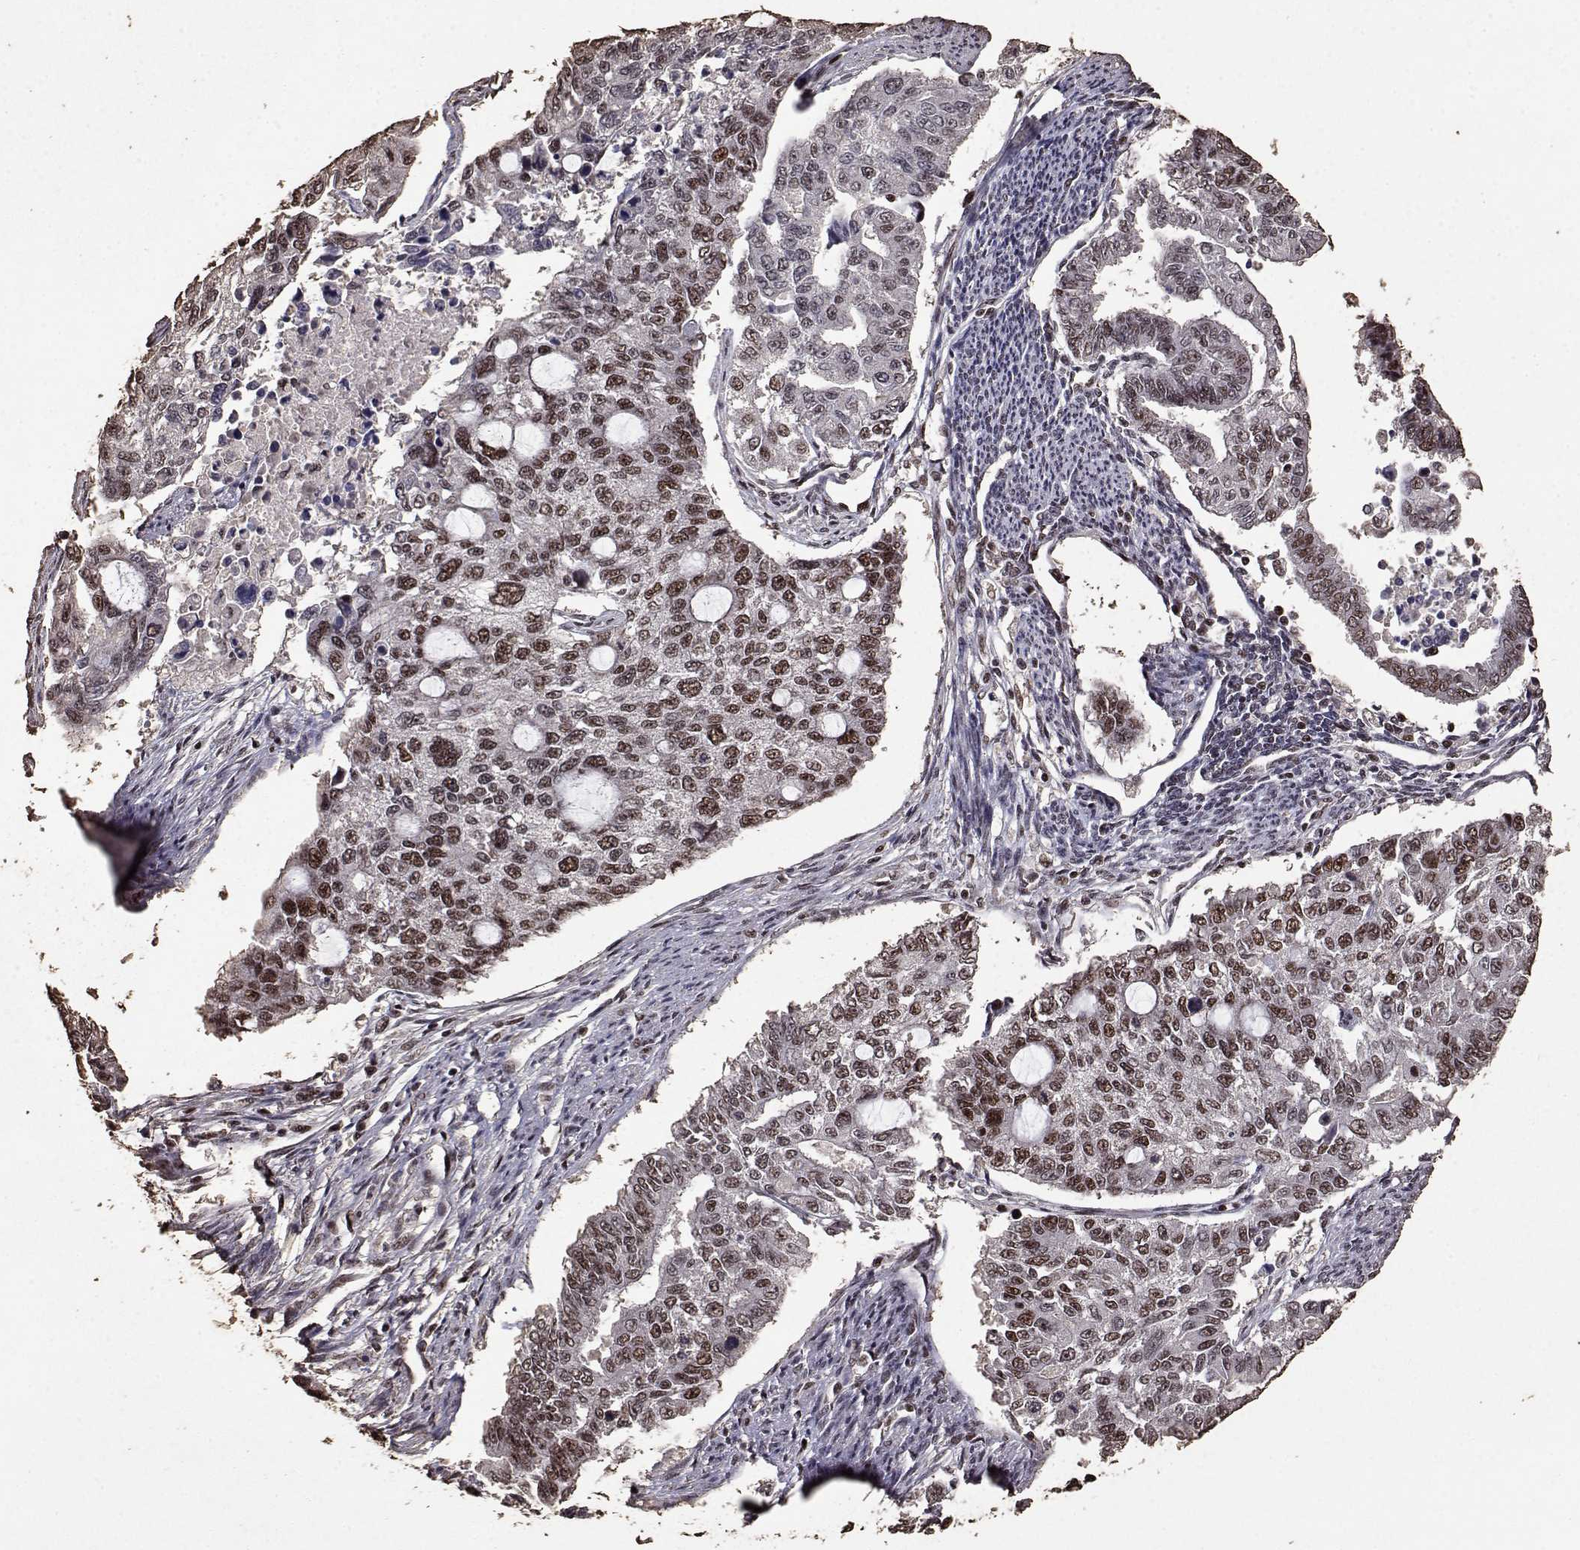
{"staining": {"intensity": "moderate", "quantity": ">75%", "location": "nuclear"}, "tissue": "endometrial cancer", "cell_type": "Tumor cells", "image_type": "cancer", "snomed": [{"axis": "morphology", "description": "Adenocarcinoma, NOS"}, {"axis": "topography", "description": "Uterus"}], "caption": "Human adenocarcinoma (endometrial) stained for a protein (brown) displays moderate nuclear positive expression in approximately >75% of tumor cells.", "gene": "TOE1", "patient": {"sex": "female", "age": 59}}